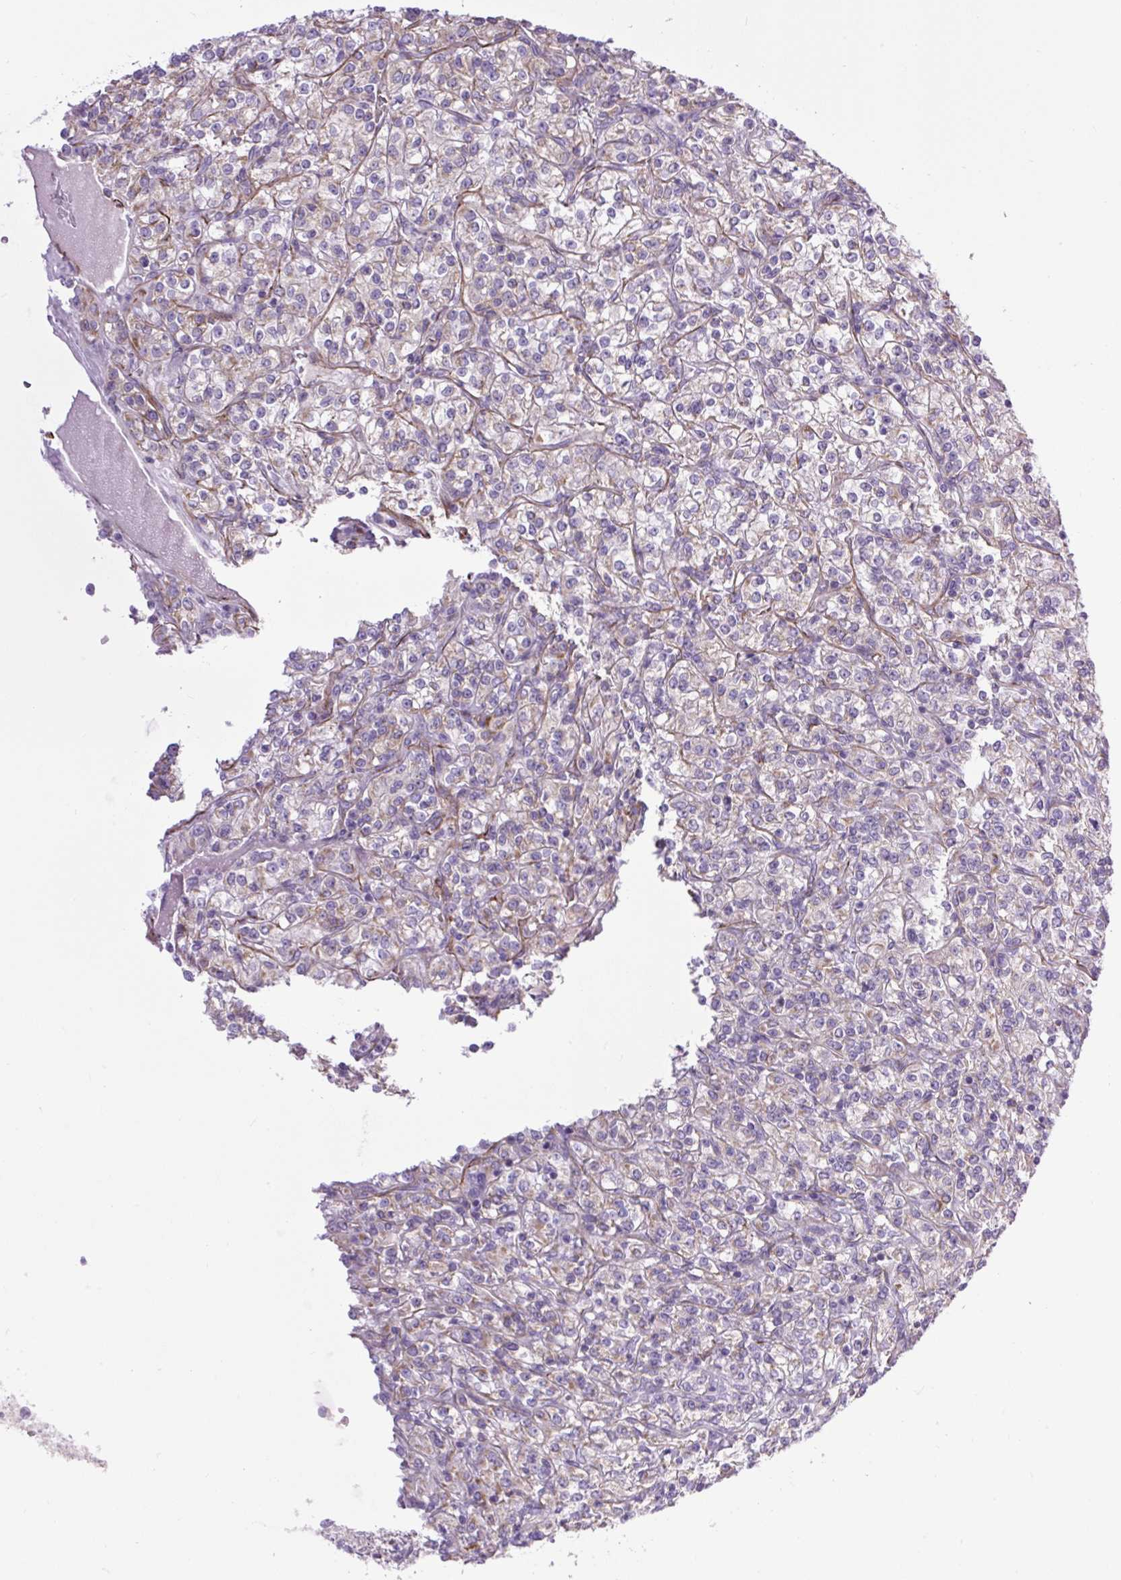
{"staining": {"intensity": "negative", "quantity": "none", "location": "none"}, "tissue": "renal cancer", "cell_type": "Tumor cells", "image_type": "cancer", "snomed": [{"axis": "morphology", "description": "Adenocarcinoma, NOS"}, {"axis": "topography", "description": "Kidney"}], "caption": "Tumor cells are negative for brown protein staining in renal cancer (adenocarcinoma).", "gene": "RNASE10", "patient": {"sex": "male", "age": 77}}